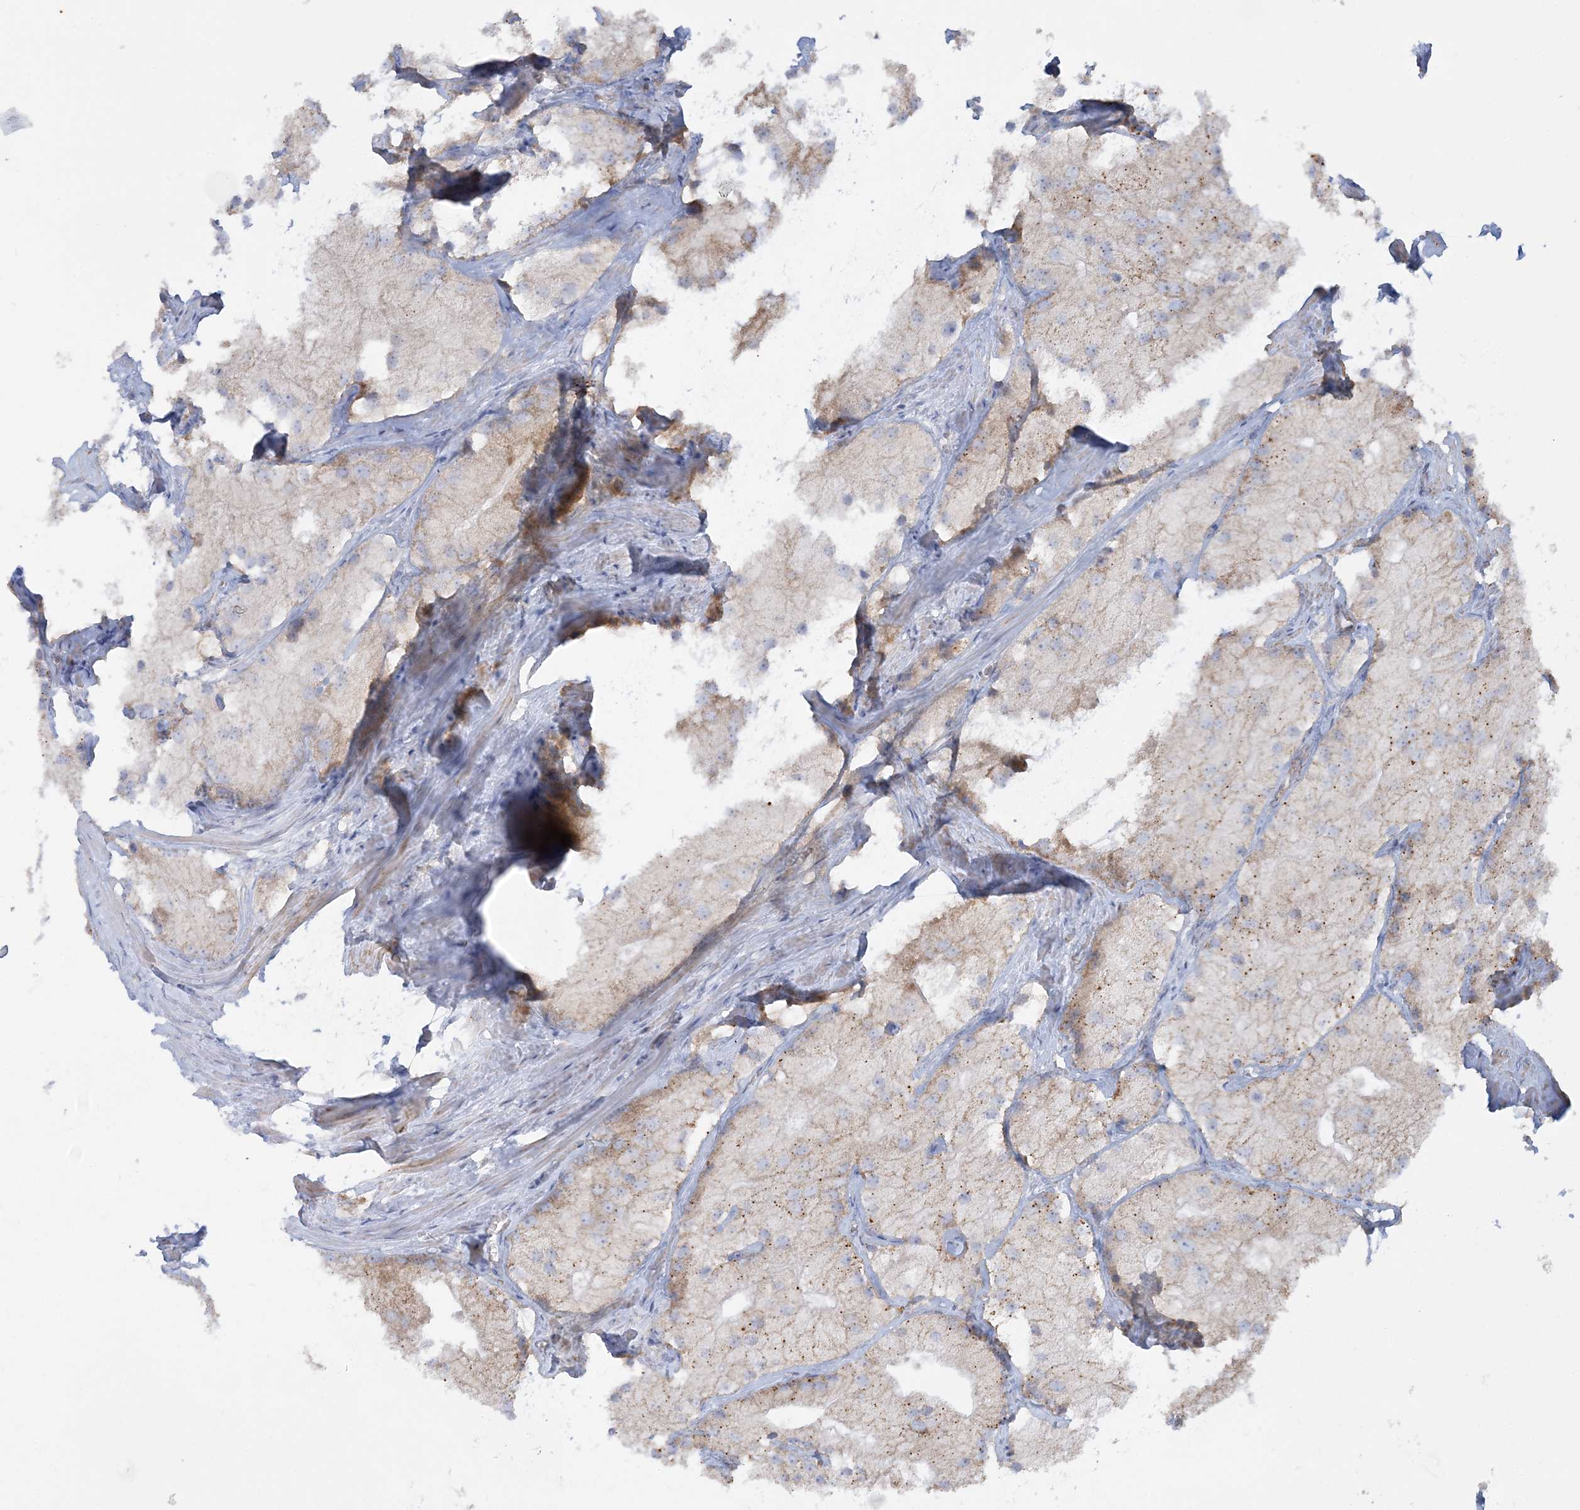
{"staining": {"intensity": "weak", "quantity": "<25%", "location": "cytoplasmic/membranous"}, "tissue": "prostate cancer", "cell_type": "Tumor cells", "image_type": "cancer", "snomed": [{"axis": "morphology", "description": "Adenocarcinoma, Low grade"}, {"axis": "topography", "description": "Prostate"}], "caption": "DAB immunohistochemical staining of human adenocarcinoma (low-grade) (prostate) demonstrates no significant expression in tumor cells.", "gene": "TBC1D14", "patient": {"sex": "male", "age": 69}}